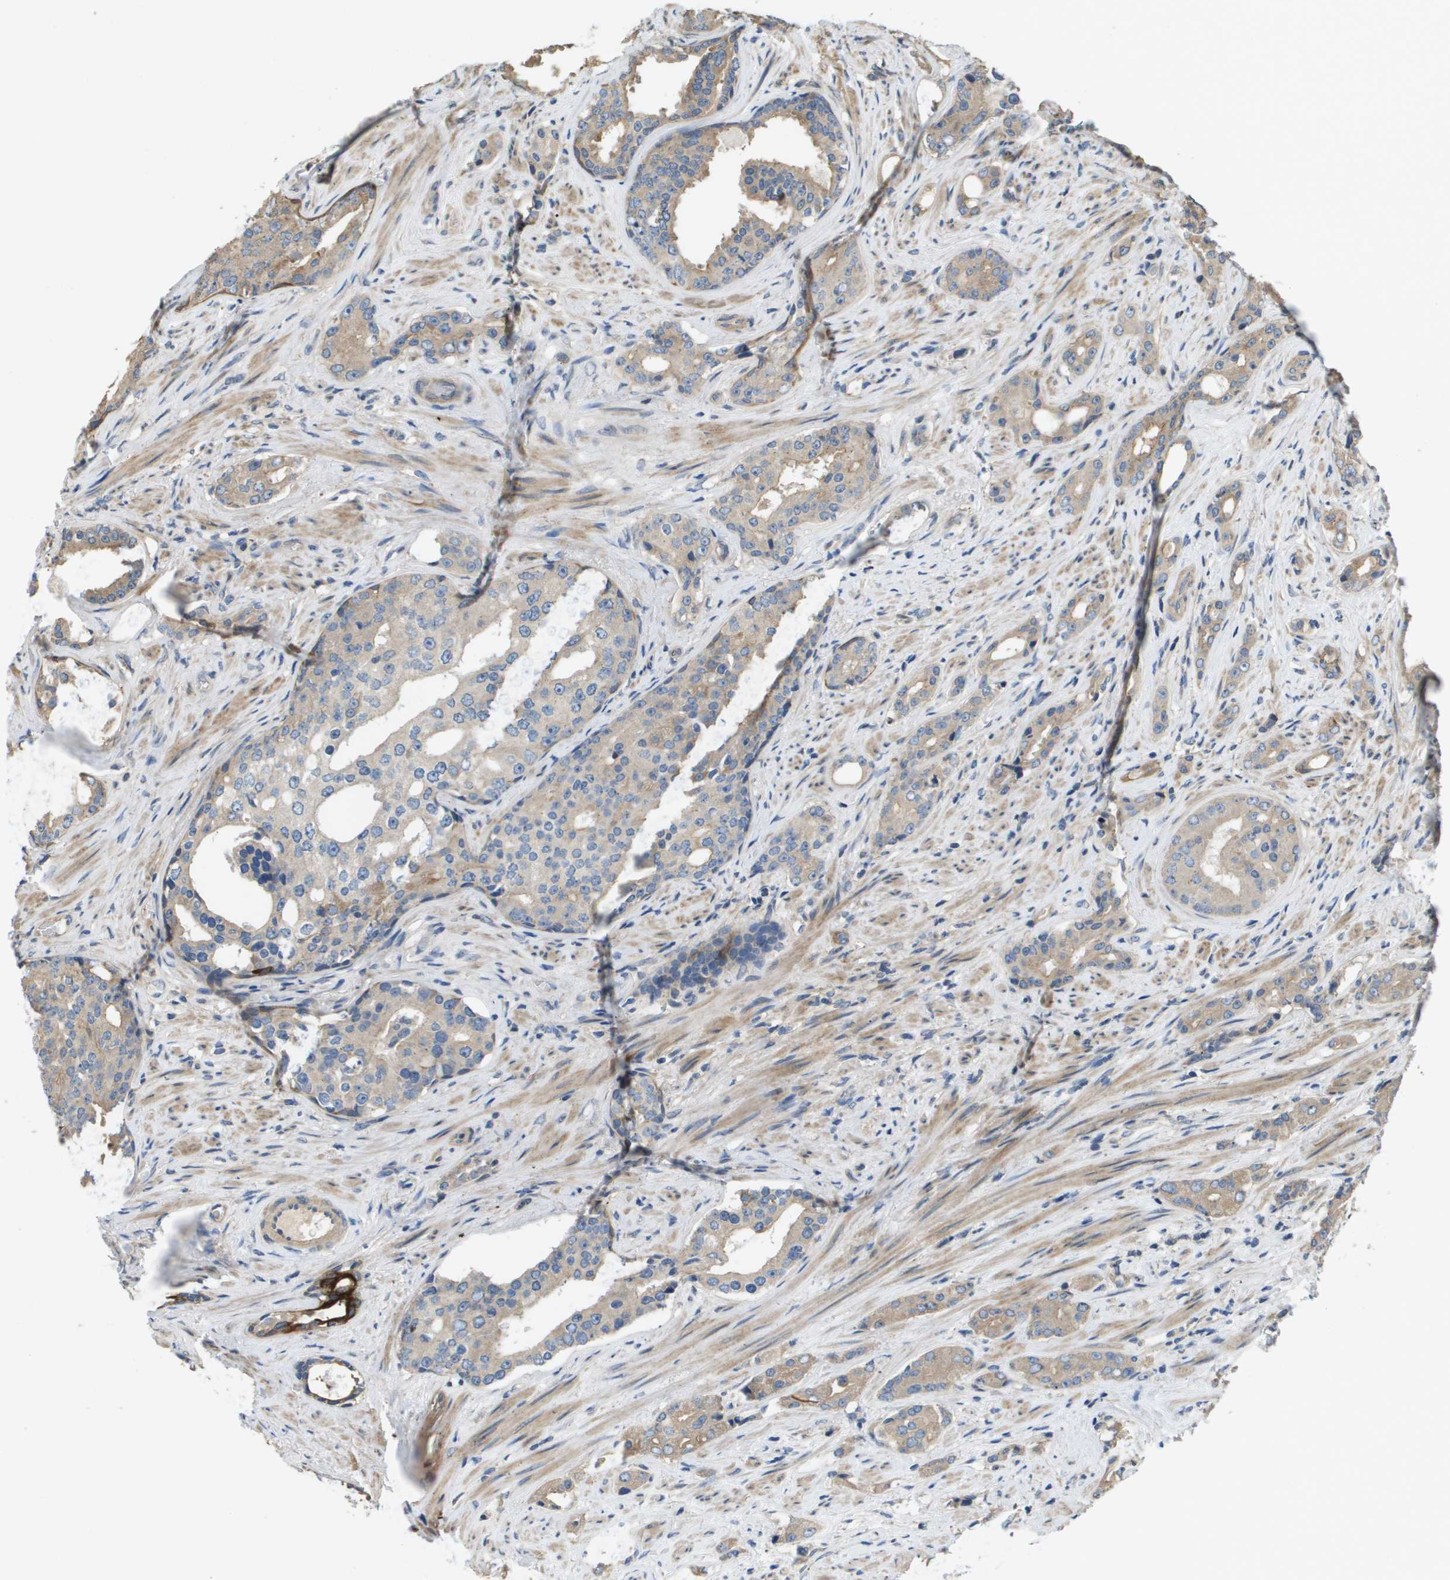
{"staining": {"intensity": "moderate", "quantity": "<25%", "location": "cytoplasmic/membranous"}, "tissue": "prostate cancer", "cell_type": "Tumor cells", "image_type": "cancer", "snomed": [{"axis": "morphology", "description": "Adenocarcinoma, High grade"}, {"axis": "topography", "description": "Prostate"}], "caption": "An immunohistochemistry (IHC) photomicrograph of tumor tissue is shown. Protein staining in brown highlights moderate cytoplasmic/membranous positivity in prostate cancer (high-grade adenocarcinoma) within tumor cells.", "gene": "KRT23", "patient": {"sex": "male", "age": 71}}